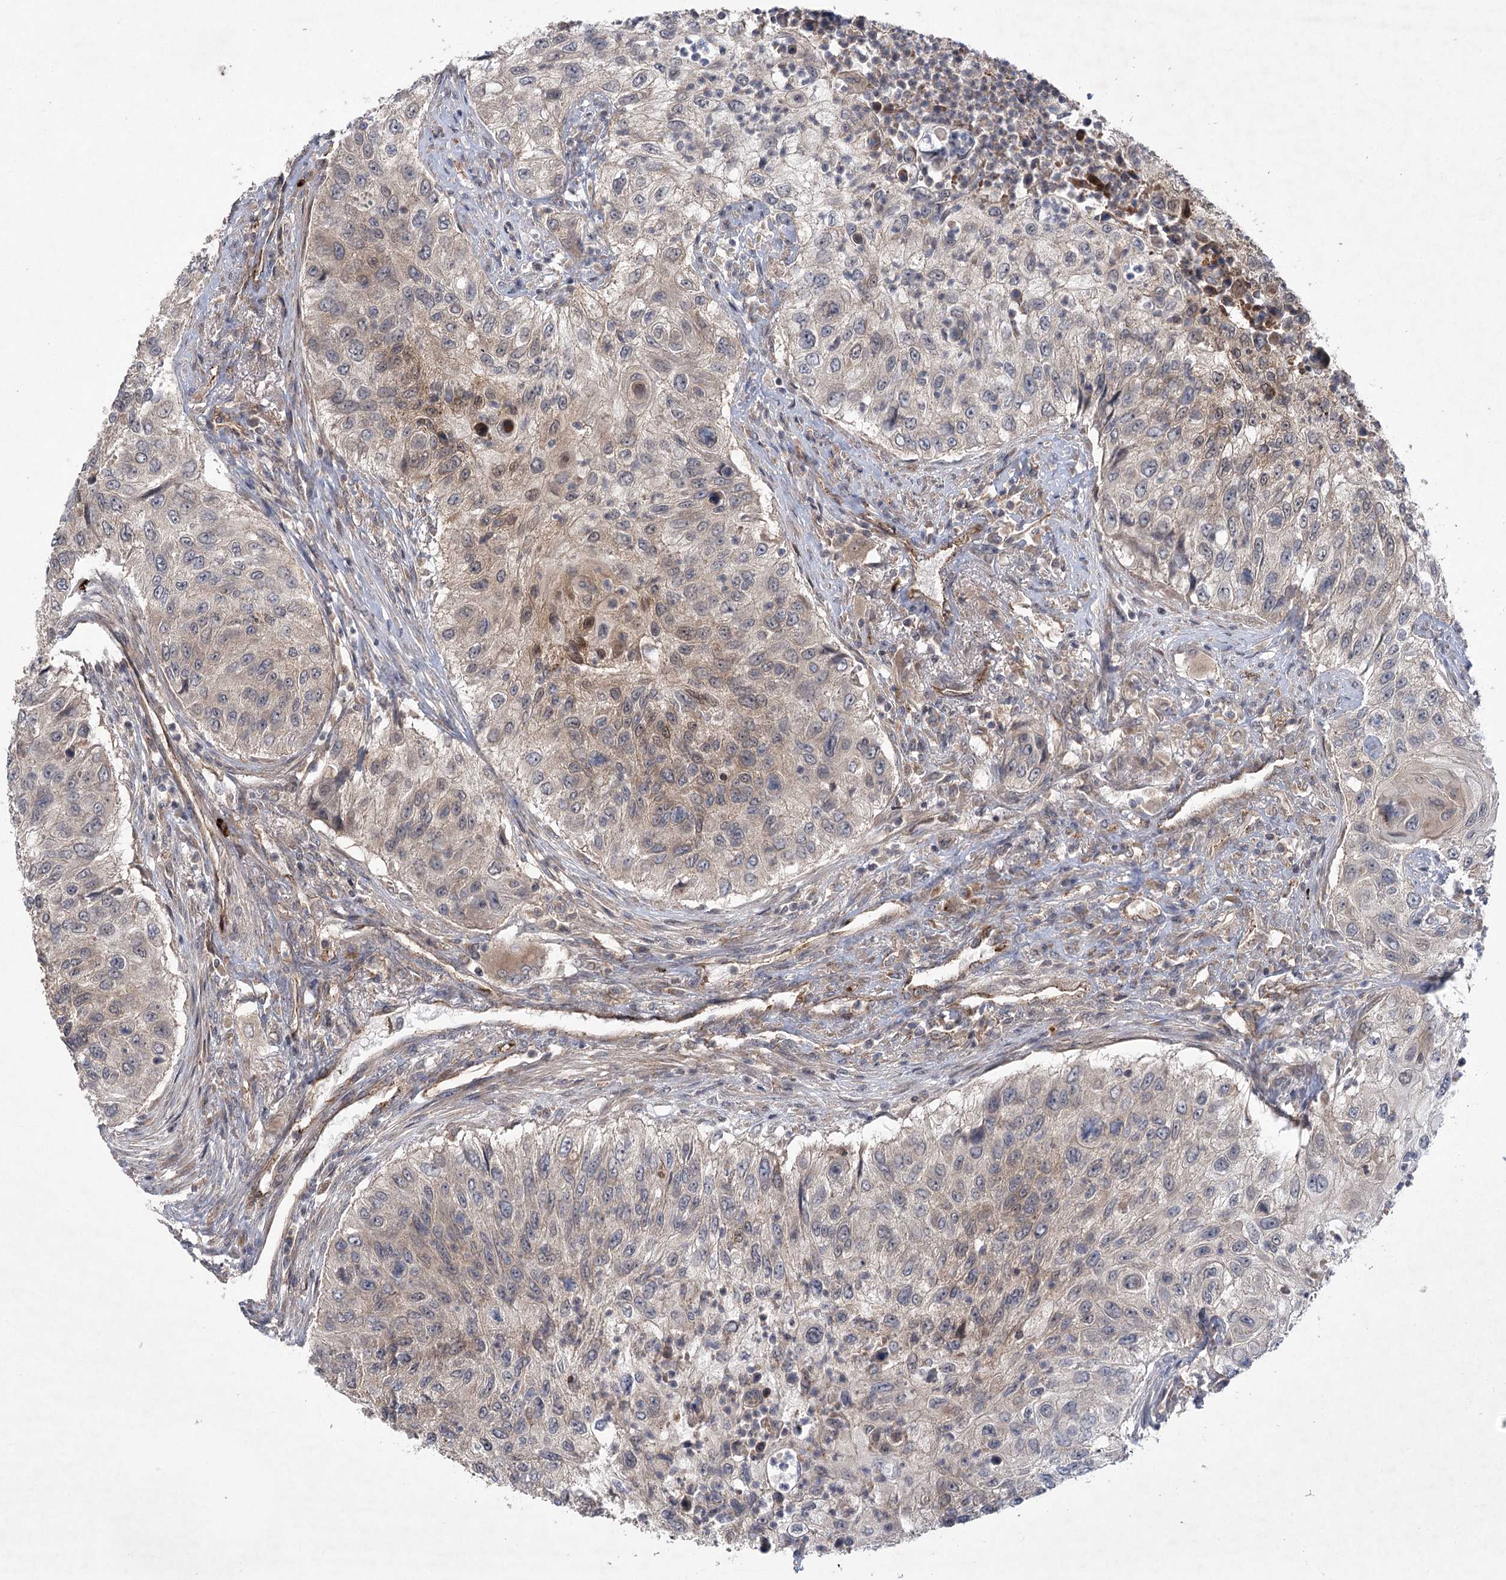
{"staining": {"intensity": "weak", "quantity": "<25%", "location": "cytoplasmic/membranous"}, "tissue": "urothelial cancer", "cell_type": "Tumor cells", "image_type": "cancer", "snomed": [{"axis": "morphology", "description": "Urothelial carcinoma, High grade"}, {"axis": "topography", "description": "Urinary bladder"}], "caption": "This photomicrograph is of urothelial cancer stained with IHC to label a protein in brown with the nuclei are counter-stained blue. There is no staining in tumor cells. (Stains: DAB (3,3'-diaminobenzidine) IHC with hematoxylin counter stain, Microscopy: brightfield microscopy at high magnification).", "gene": "METTL24", "patient": {"sex": "female", "age": 60}}